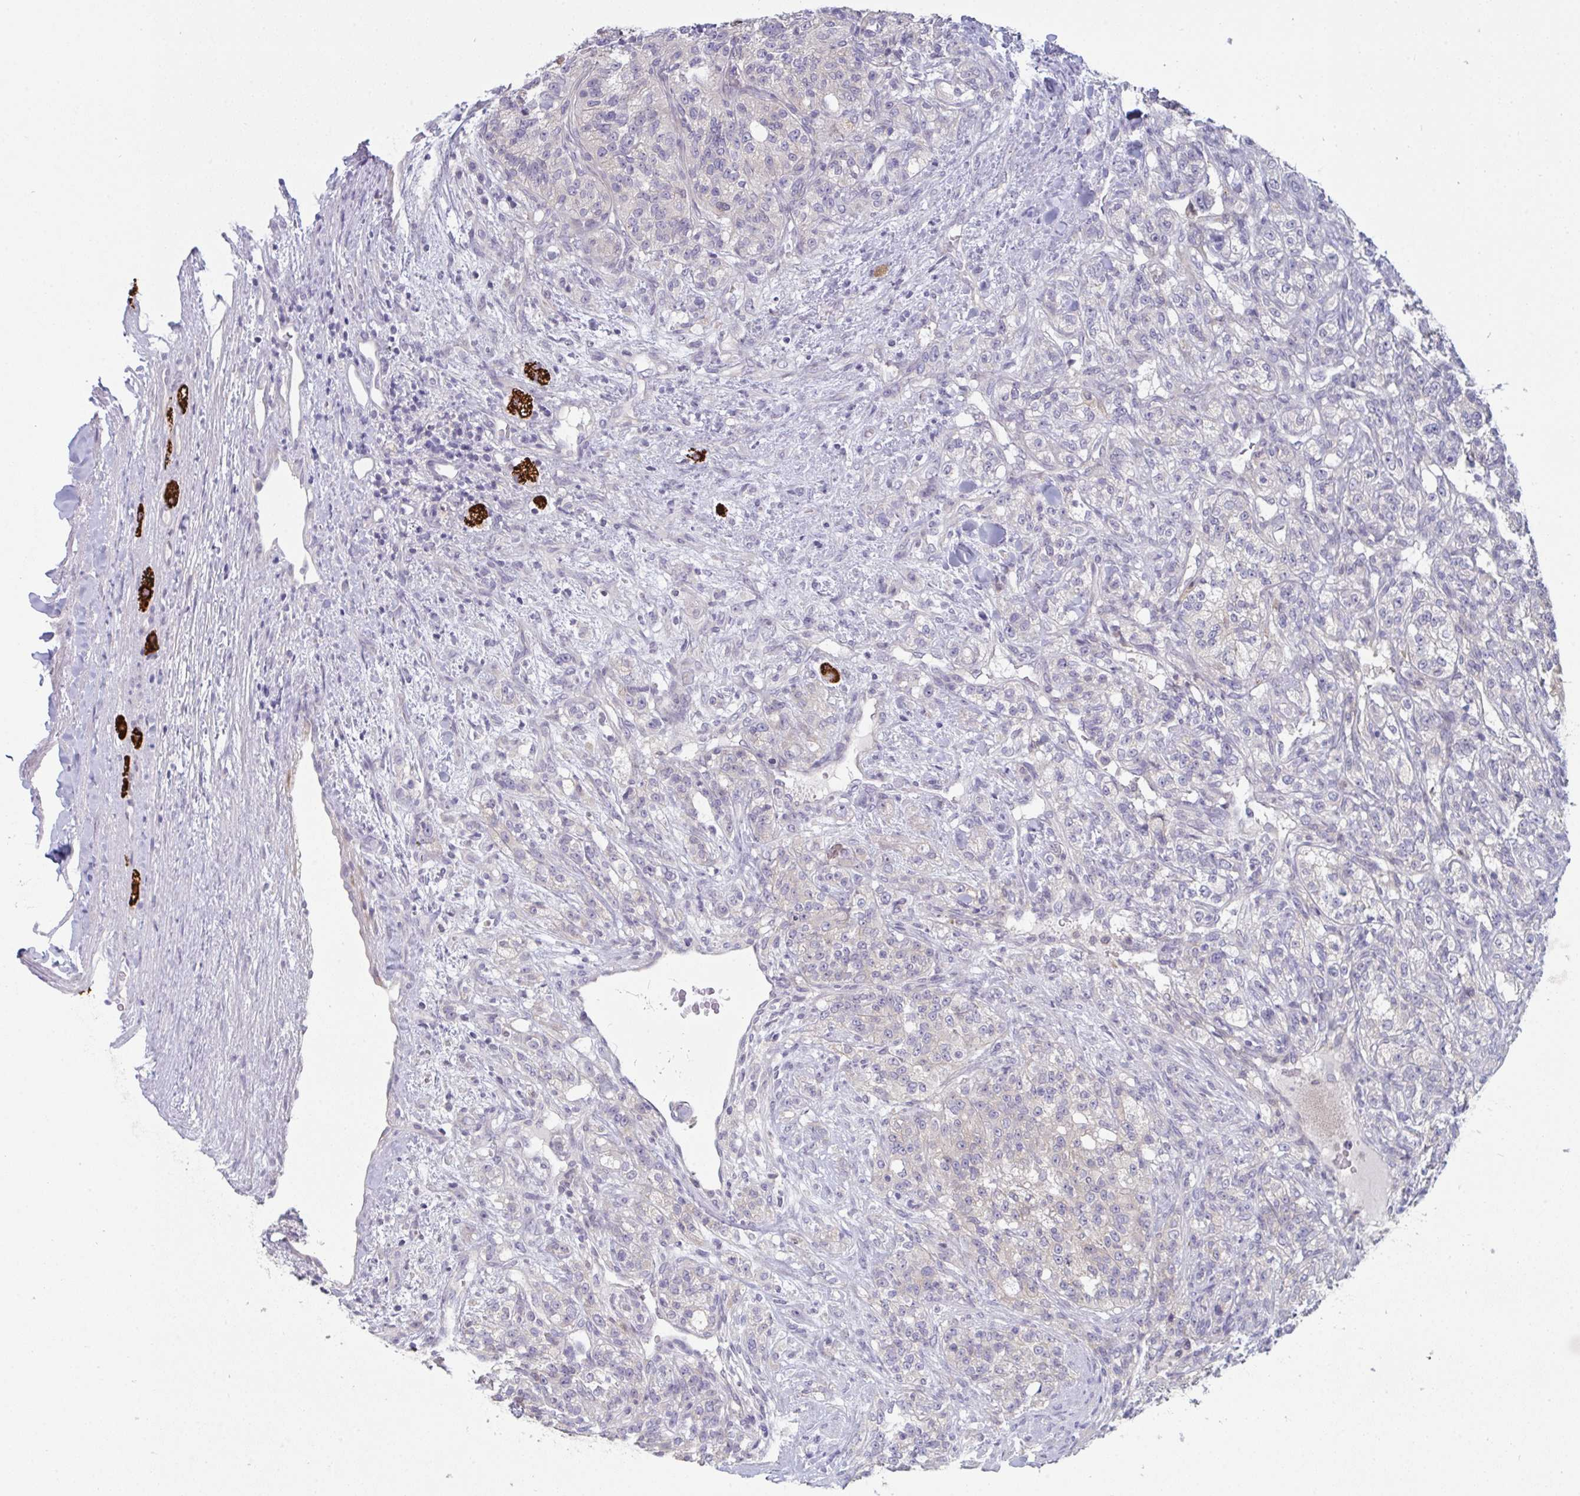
{"staining": {"intensity": "negative", "quantity": "none", "location": "none"}, "tissue": "renal cancer", "cell_type": "Tumor cells", "image_type": "cancer", "snomed": [{"axis": "morphology", "description": "Adenocarcinoma, NOS"}, {"axis": "topography", "description": "Kidney"}], "caption": "The IHC micrograph has no significant staining in tumor cells of renal cancer (adenocarcinoma) tissue.", "gene": "PTPRD", "patient": {"sex": "female", "age": 63}}